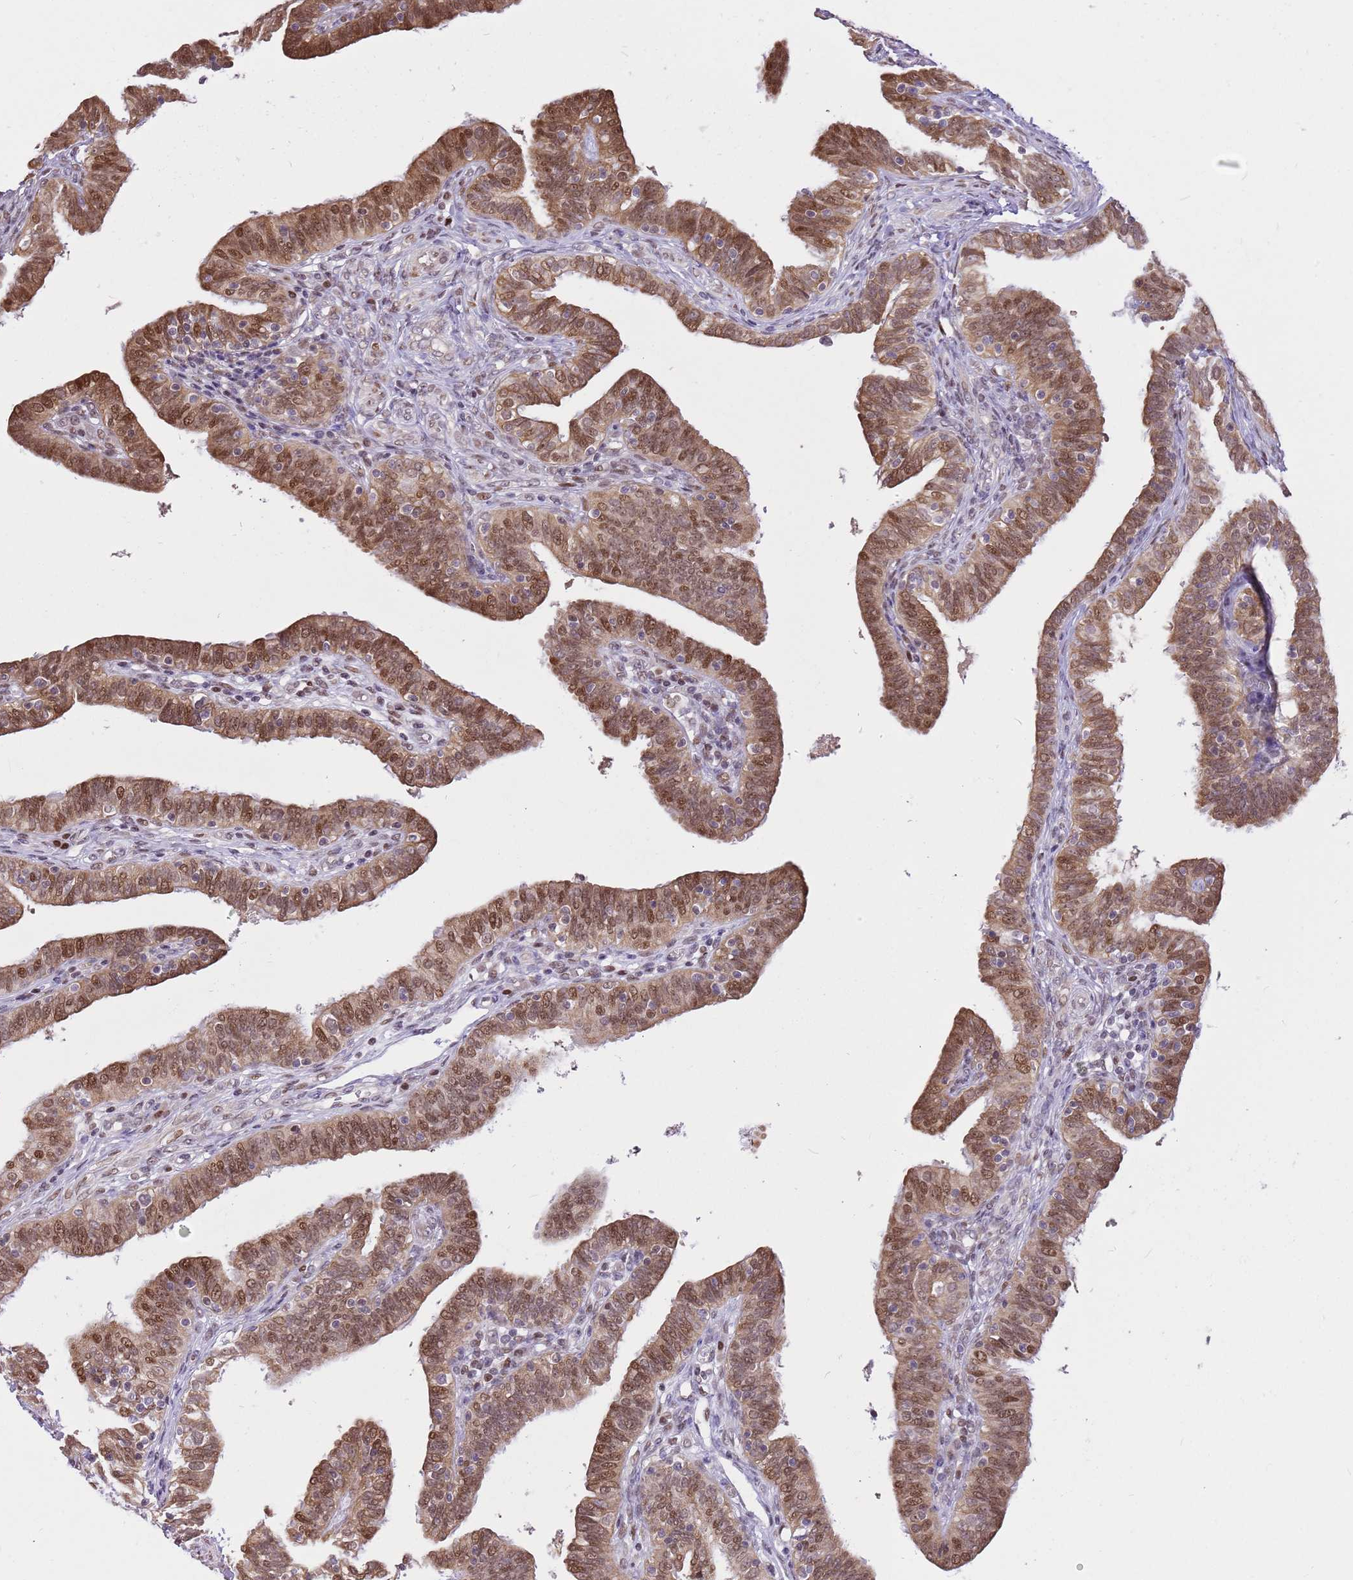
{"staining": {"intensity": "moderate", "quantity": ">75%", "location": "cytoplasmic/membranous,nuclear"}, "tissue": "fallopian tube", "cell_type": "Glandular cells", "image_type": "normal", "snomed": [{"axis": "morphology", "description": "Normal tissue, NOS"}, {"axis": "topography", "description": "Fallopian tube"}], "caption": "DAB (3,3'-diaminobenzidine) immunohistochemical staining of benign human fallopian tube exhibits moderate cytoplasmic/membranous,nuclear protein positivity in about >75% of glandular cells.", "gene": "RFK", "patient": {"sex": "female", "age": 39}}